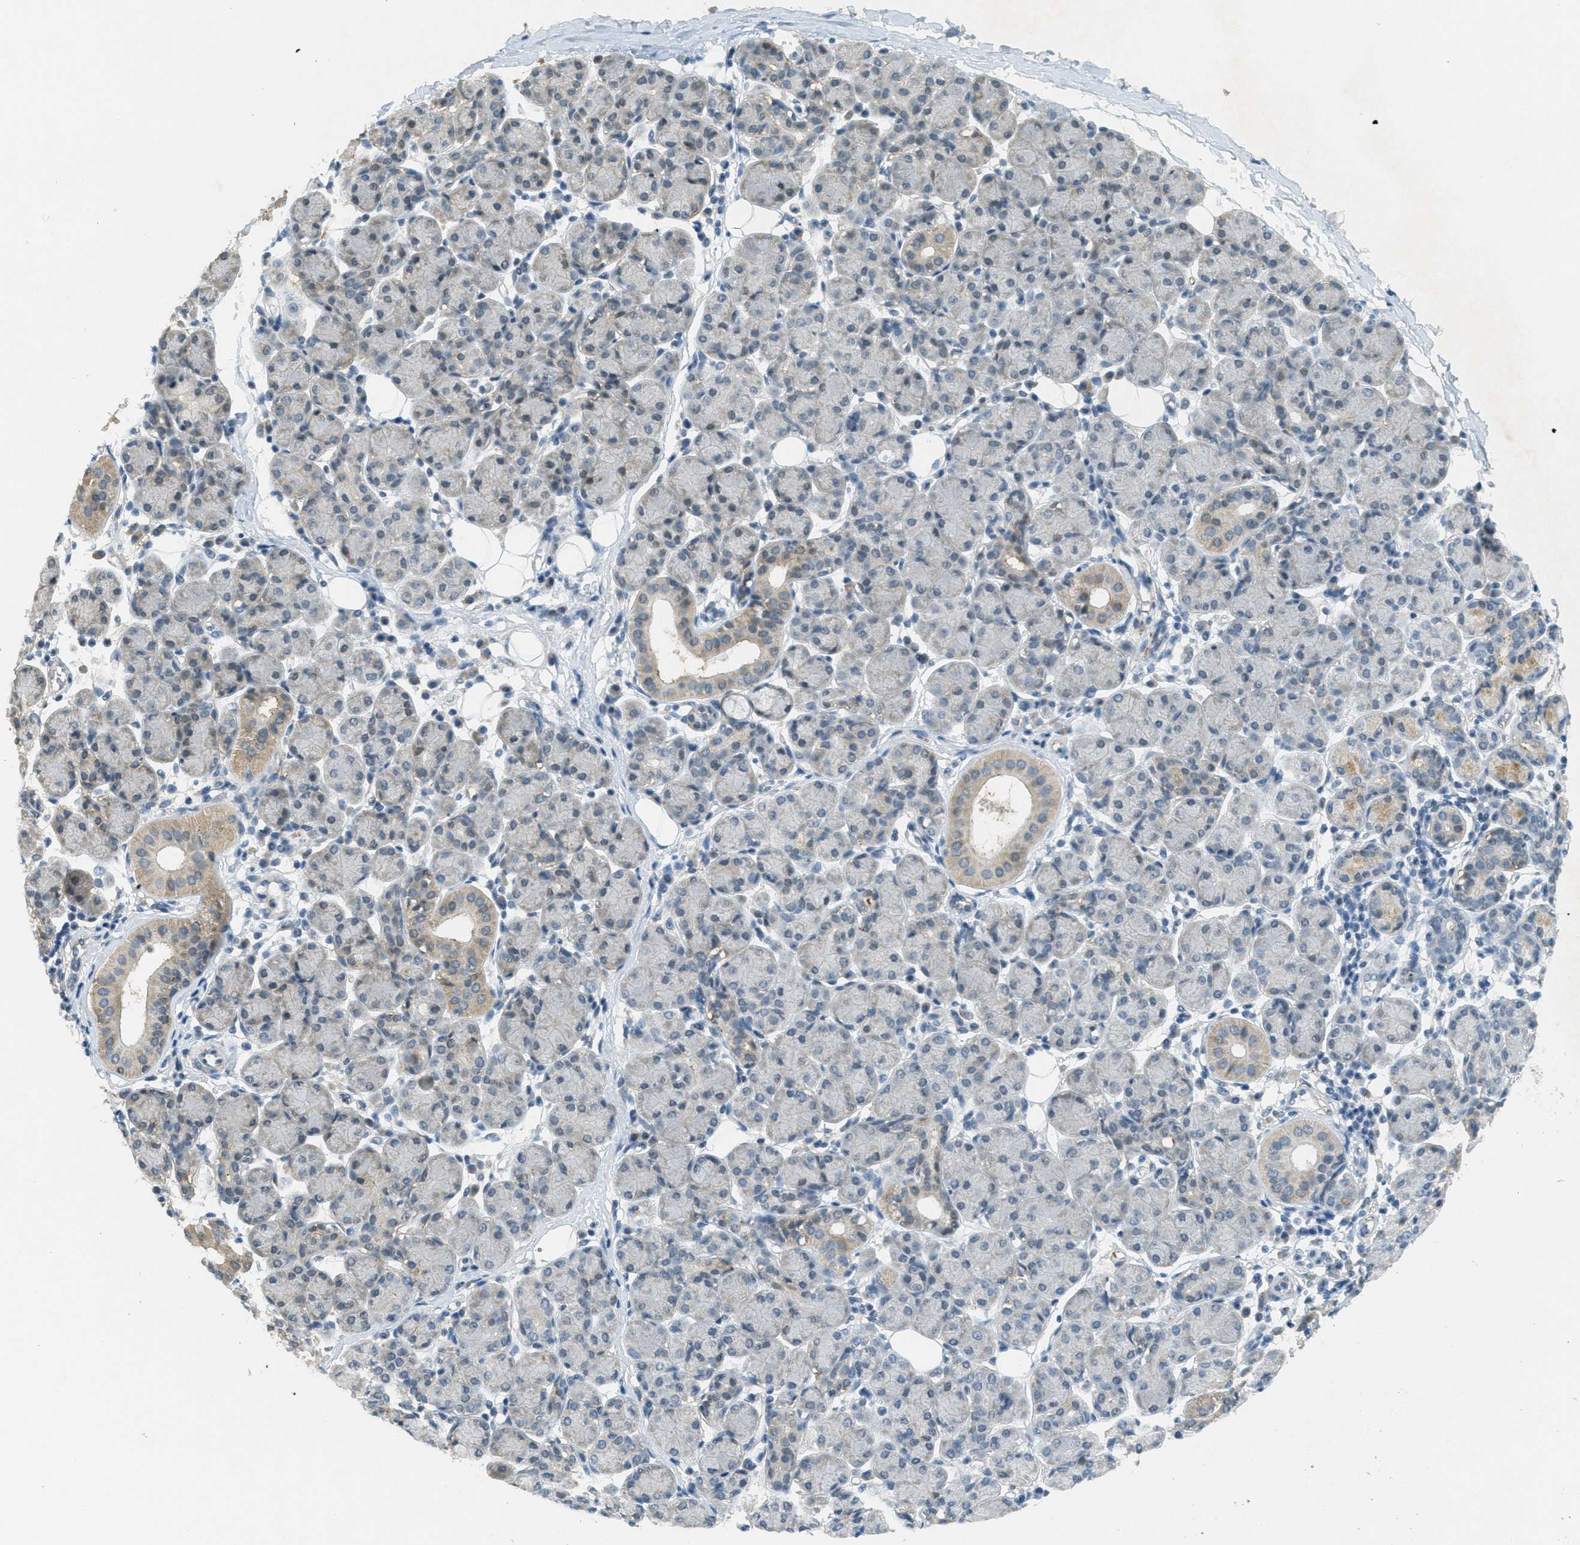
{"staining": {"intensity": "weak", "quantity": "<25%", "location": "cytoplasmic/membranous"}, "tissue": "salivary gland", "cell_type": "Glandular cells", "image_type": "normal", "snomed": [{"axis": "morphology", "description": "Normal tissue, NOS"}, {"axis": "morphology", "description": "Inflammation, NOS"}, {"axis": "topography", "description": "Lymph node"}, {"axis": "topography", "description": "Salivary gland"}], "caption": "This is an IHC image of benign human salivary gland. There is no expression in glandular cells.", "gene": "TCF20", "patient": {"sex": "male", "age": 3}}